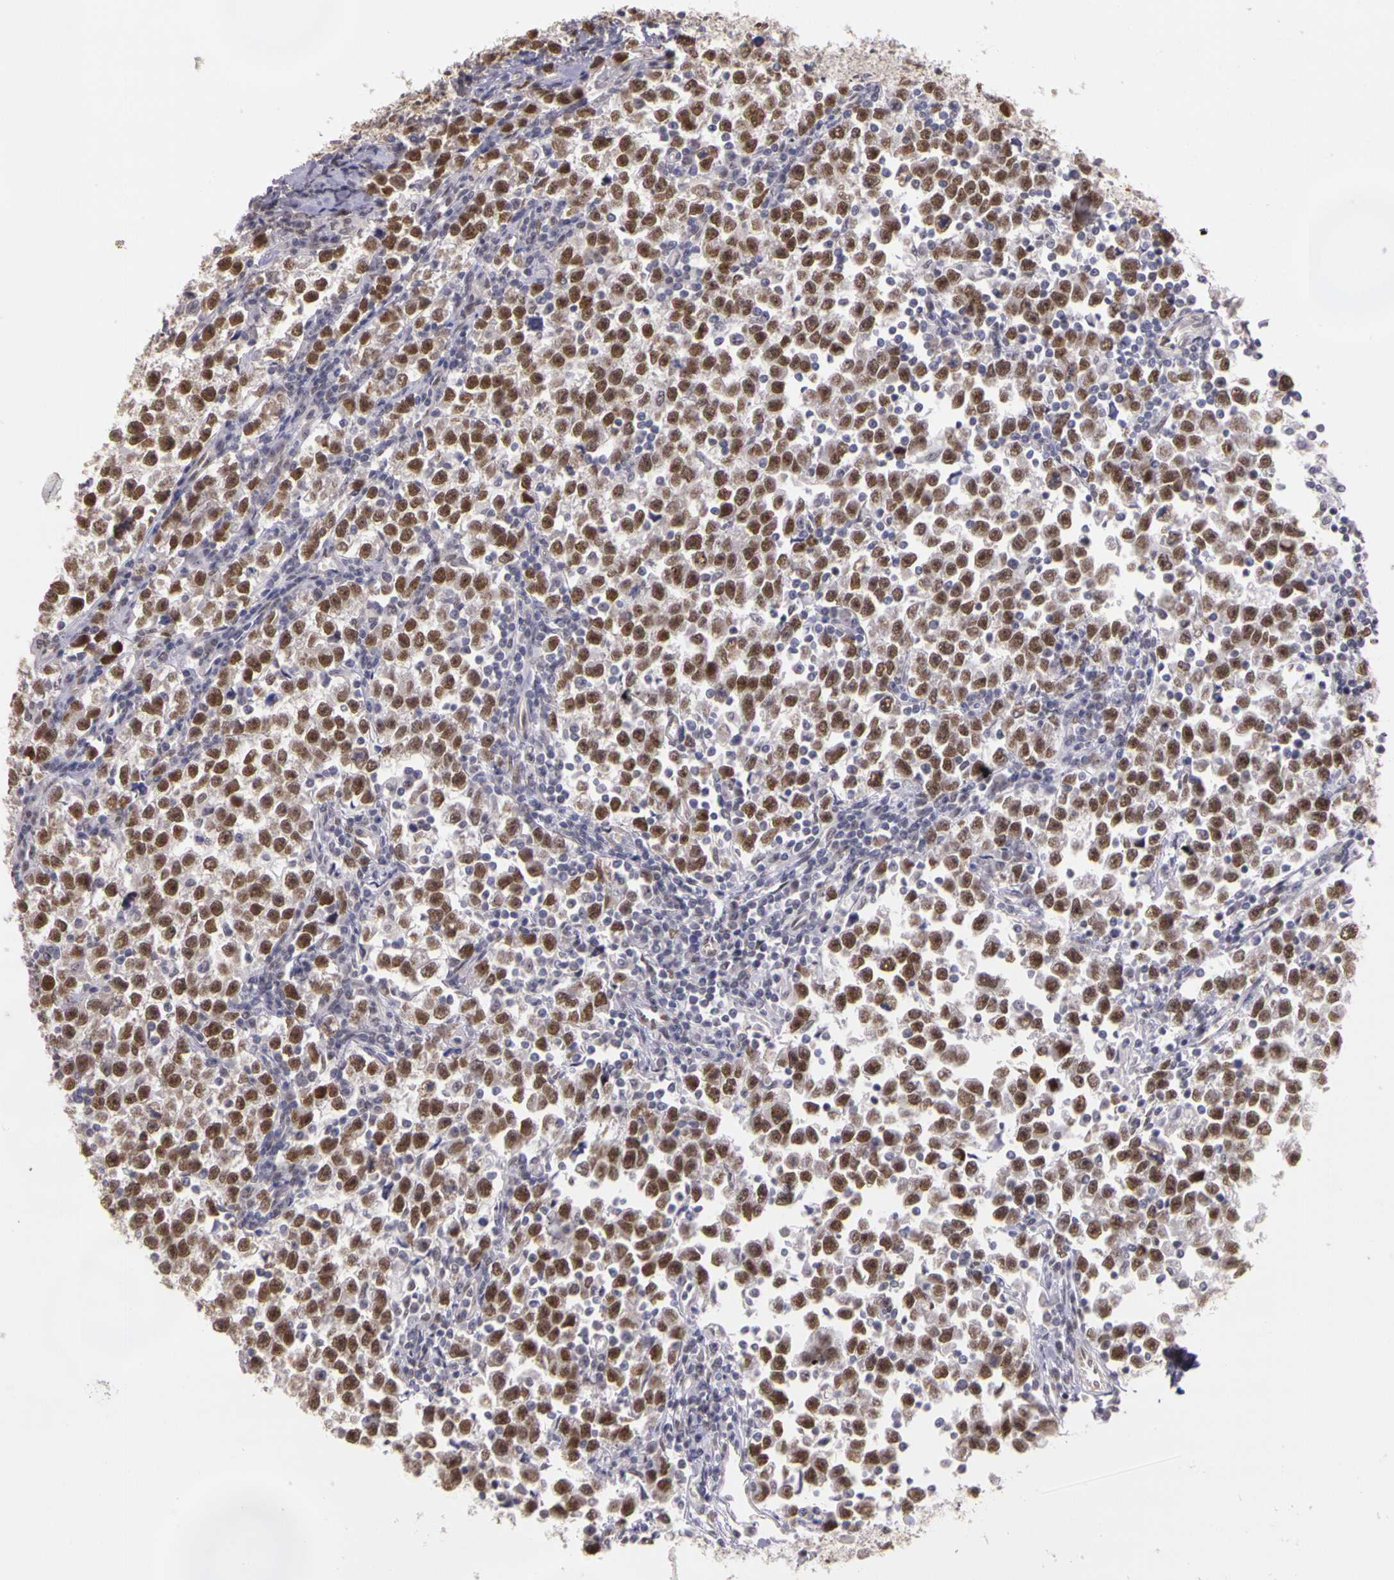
{"staining": {"intensity": "moderate", "quantity": ">75%", "location": "nuclear"}, "tissue": "testis cancer", "cell_type": "Tumor cells", "image_type": "cancer", "snomed": [{"axis": "morphology", "description": "Seminoma, NOS"}, {"axis": "topography", "description": "Testis"}], "caption": "This micrograph displays immunohistochemistry staining of testis seminoma, with medium moderate nuclear staining in approximately >75% of tumor cells.", "gene": "WDR13", "patient": {"sex": "male", "age": 43}}